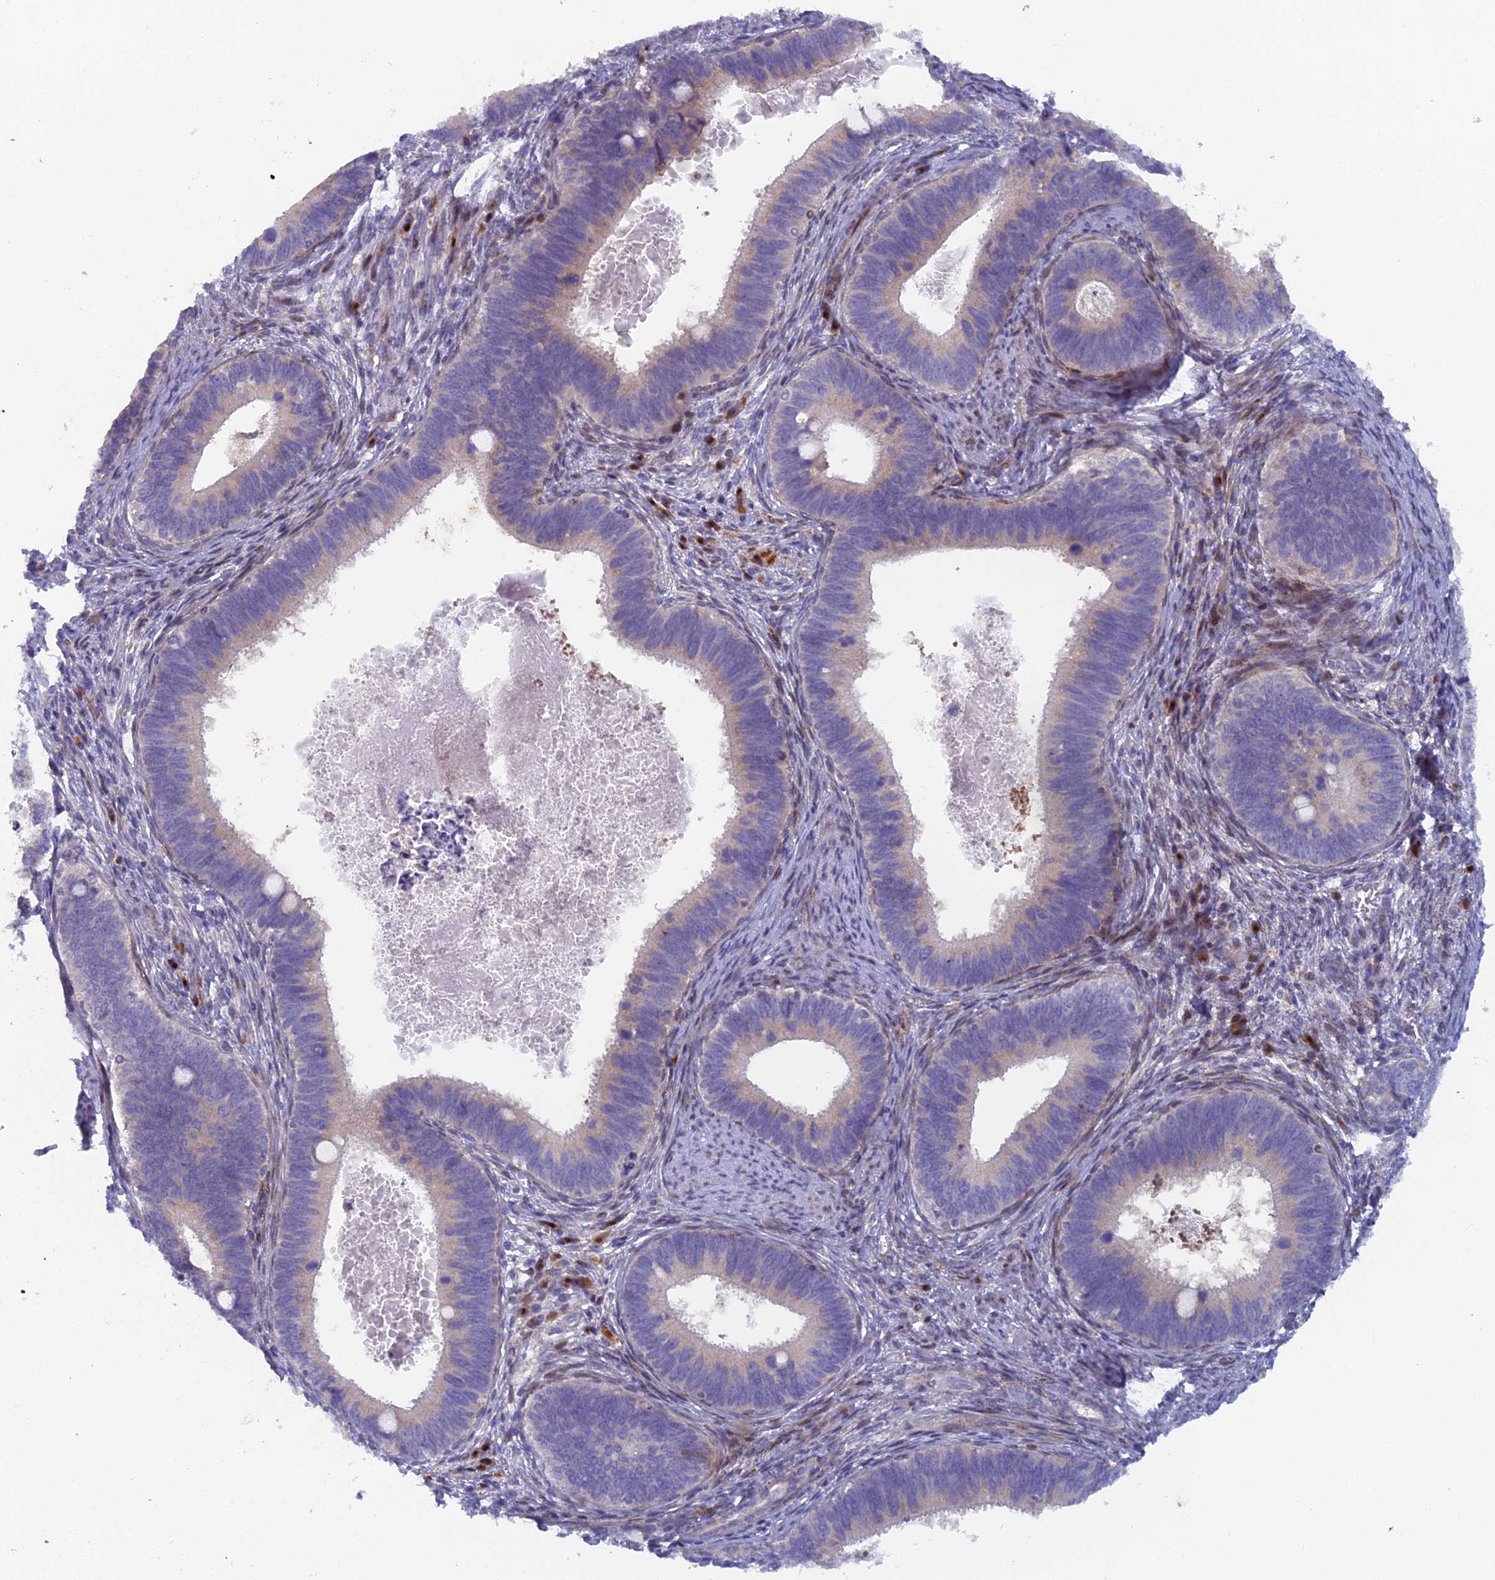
{"staining": {"intensity": "moderate", "quantity": "<25%", "location": "cytoplasmic/membranous"}, "tissue": "cervical cancer", "cell_type": "Tumor cells", "image_type": "cancer", "snomed": [{"axis": "morphology", "description": "Adenocarcinoma, NOS"}, {"axis": "topography", "description": "Cervix"}], "caption": "Immunohistochemical staining of adenocarcinoma (cervical) exhibits low levels of moderate cytoplasmic/membranous expression in about <25% of tumor cells.", "gene": "B9D2", "patient": {"sex": "female", "age": 42}}